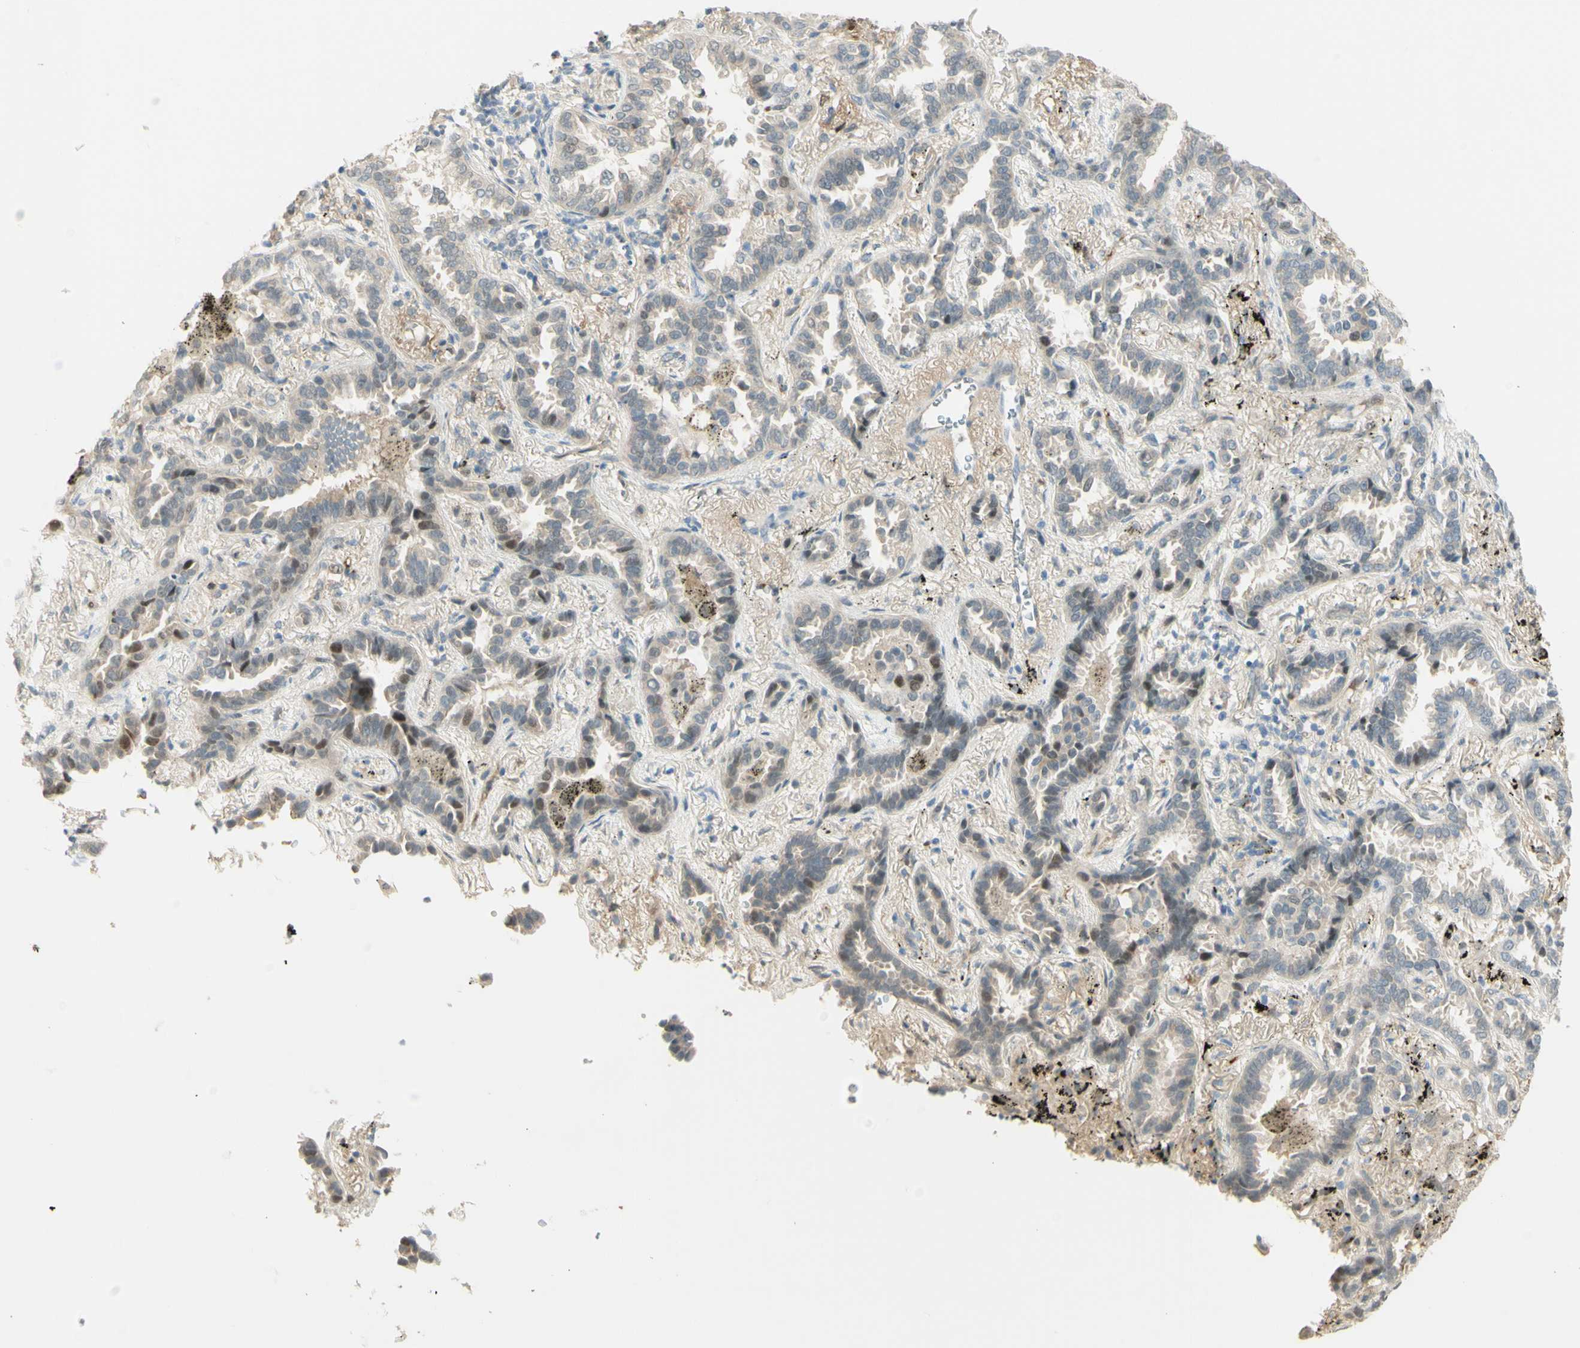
{"staining": {"intensity": "moderate", "quantity": "<25%", "location": "cytoplasmic/membranous"}, "tissue": "lung cancer", "cell_type": "Tumor cells", "image_type": "cancer", "snomed": [{"axis": "morphology", "description": "Normal tissue, NOS"}, {"axis": "morphology", "description": "Adenocarcinoma, NOS"}, {"axis": "topography", "description": "Lung"}], "caption": "A photomicrograph showing moderate cytoplasmic/membranous positivity in about <25% of tumor cells in lung adenocarcinoma, as visualized by brown immunohistochemical staining.", "gene": "ANGPT2", "patient": {"sex": "male", "age": 59}}